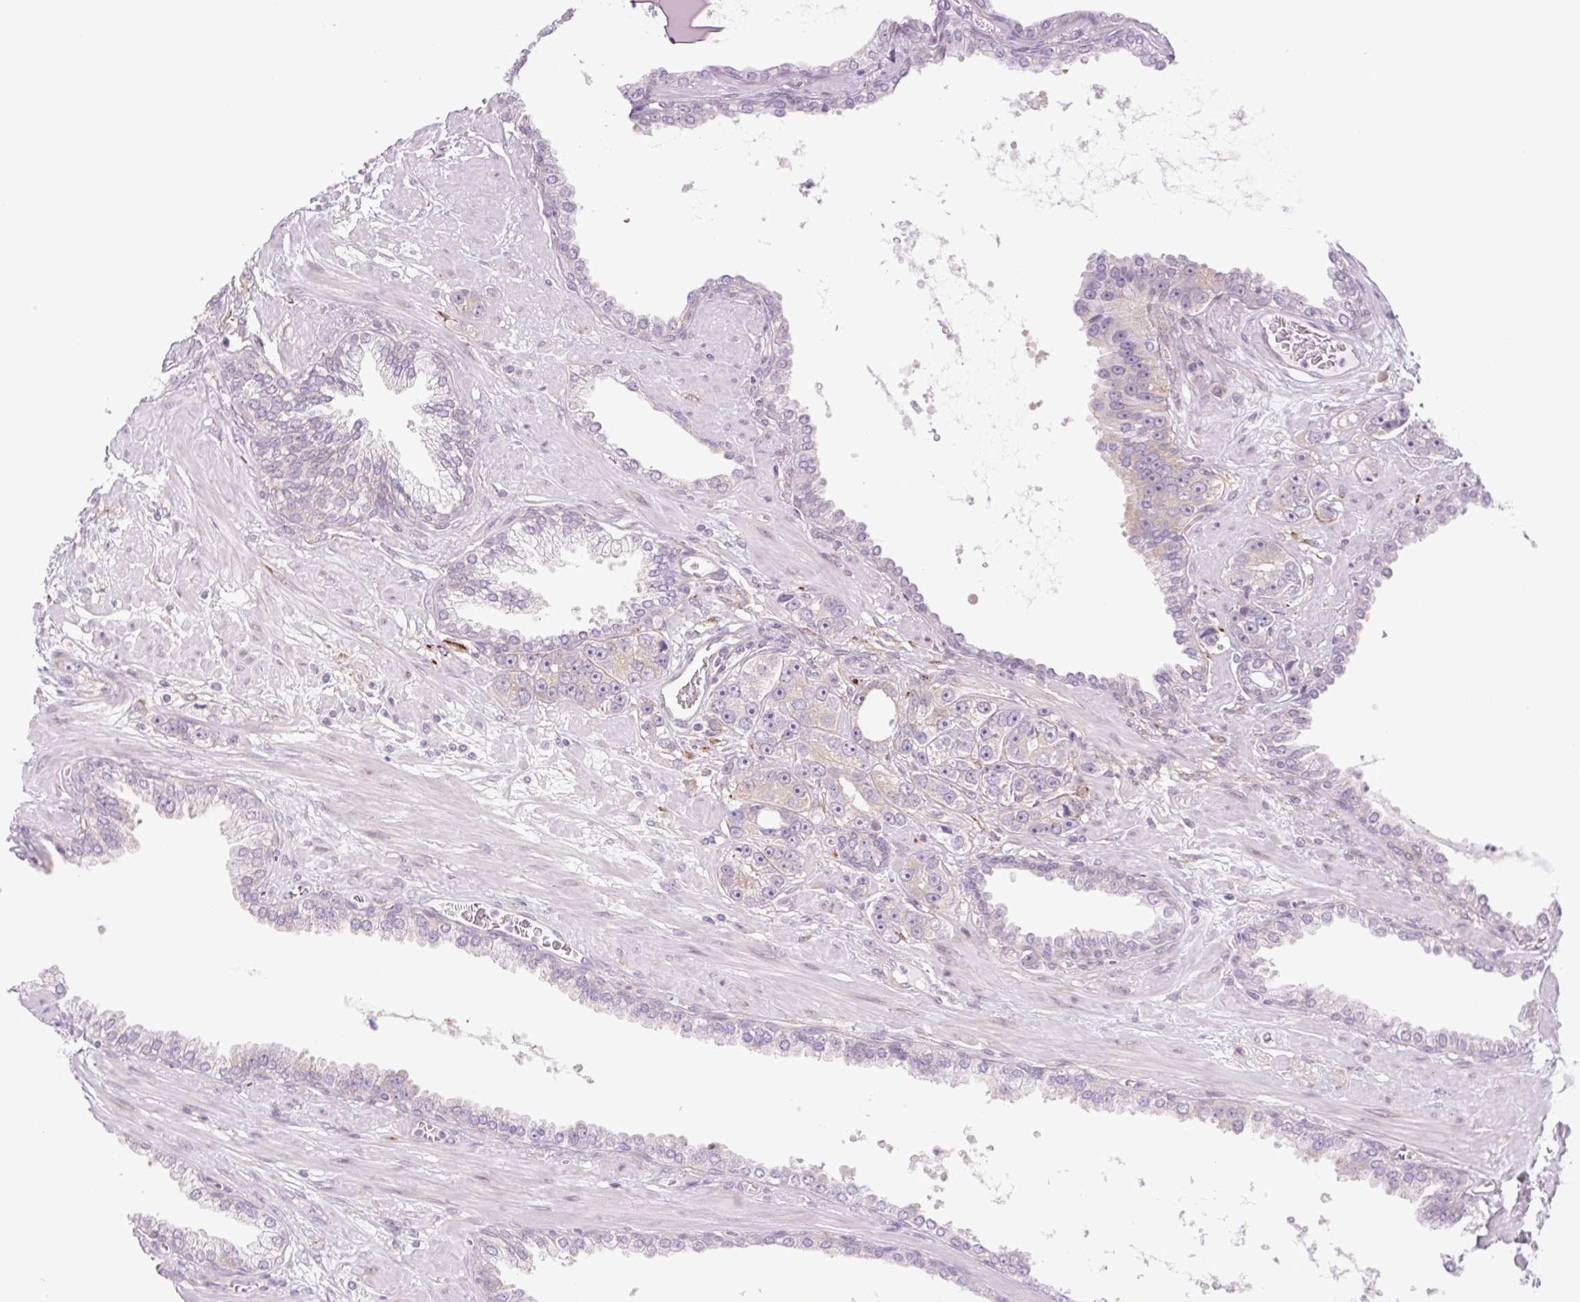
{"staining": {"intensity": "weak", "quantity": "<25%", "location": "cytoplasmic/membranous"}, "tissue": "prostate cancer", "cell_type": "Tumor cells", "image_type": "cancer", "snomed": [{"axis": "morphology", "description": "Adenocarcinoma, High grade"}, {"axis": "topography", "description": "Prostate"}], "caption": "An image of adenocarcinoma (high-grade) (prostate) stained for a protein shows no brown staining in tumor cells.", "gene": "COL5A1", "patient": {"sex": "male", "age": 71}}